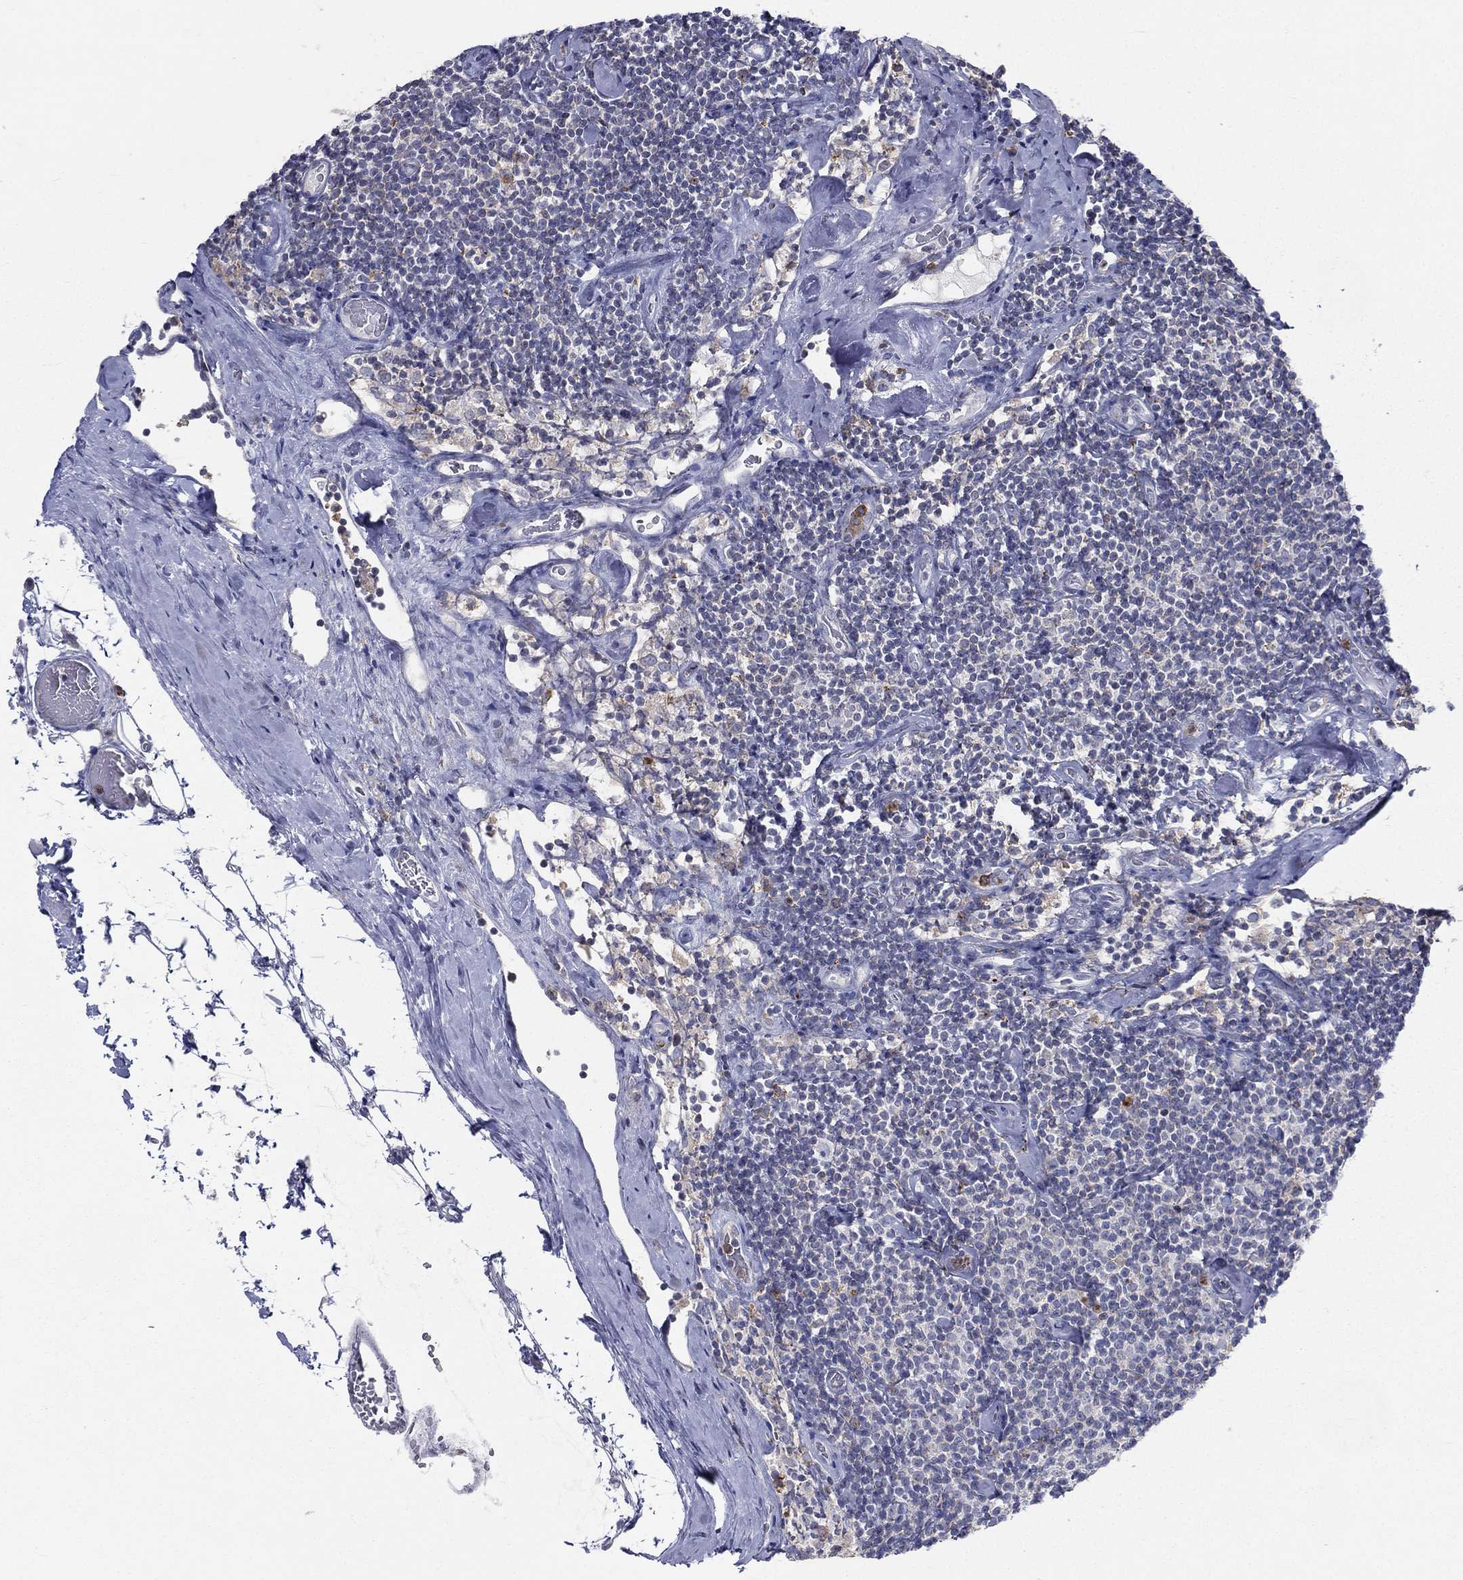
{"staining": {"intensity": "moderate", "quantity": "<25%", "location": "cytoplasmic/membranous"}, "tissue": "lymphoma", "cell_type": "Tumor cells", "image_type": "cancer", "snomed": [{"axis": "morphology", "description": "Malignant lymphoma, non-Hodgkin's type, Low grade"}, {"axis": "topography", "description": "Lymph node"}], "caption": "Moderate cytoplasmic/membranous protein staining is appreciated in about <25% of tumor cells in lymphoma. (Stains: DAB in brown, nuclei in blue, Microscopy: brightfield microscopy at high magnification).", "gene": "EVI2B", "patient": {"sex": "male", "age": 81}}